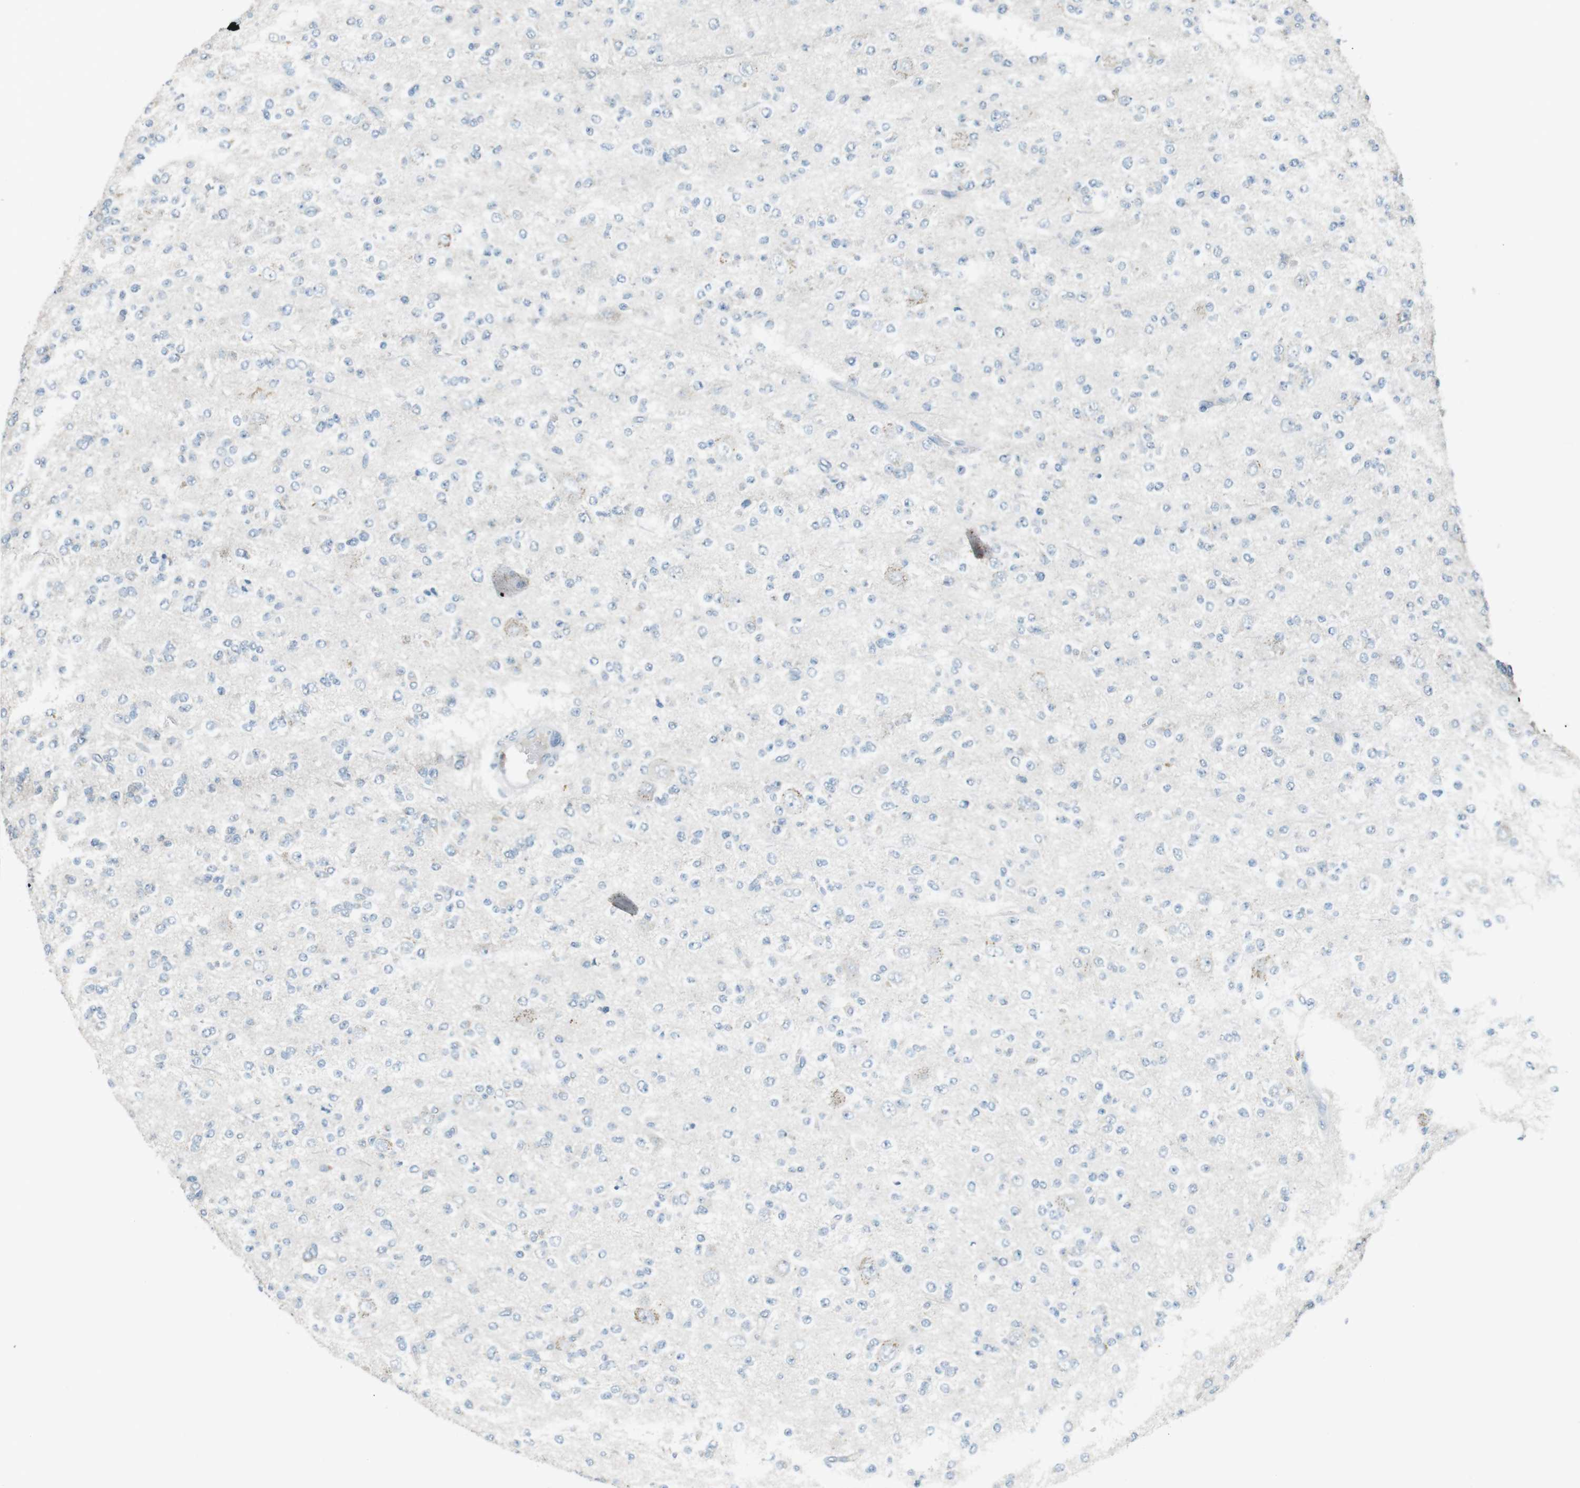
{"staining": {"intensity": "negative", "quantity": "none", "location": "none"}, "tissue": "glioma", "cell_type": "Tumor cells", "image_type": "cancer", "snomed": [{"axis": "morphology", "description": "Glioma, malignant, Low grade"}, {"axis": "topography", "description": "Brain"}], "caption": "The histopathology image shows no staining of tumor cells in malignant glioma (low-grade). The staining was performed using DAB (3,3'-diaminobenzidine) to visualize the protein expression in brown, while the nuclei were stained in blue with hematoxylin (Magnification: 20x).", "gene": "MUC5B", "patient": {"sex": "male", "age": 38}}